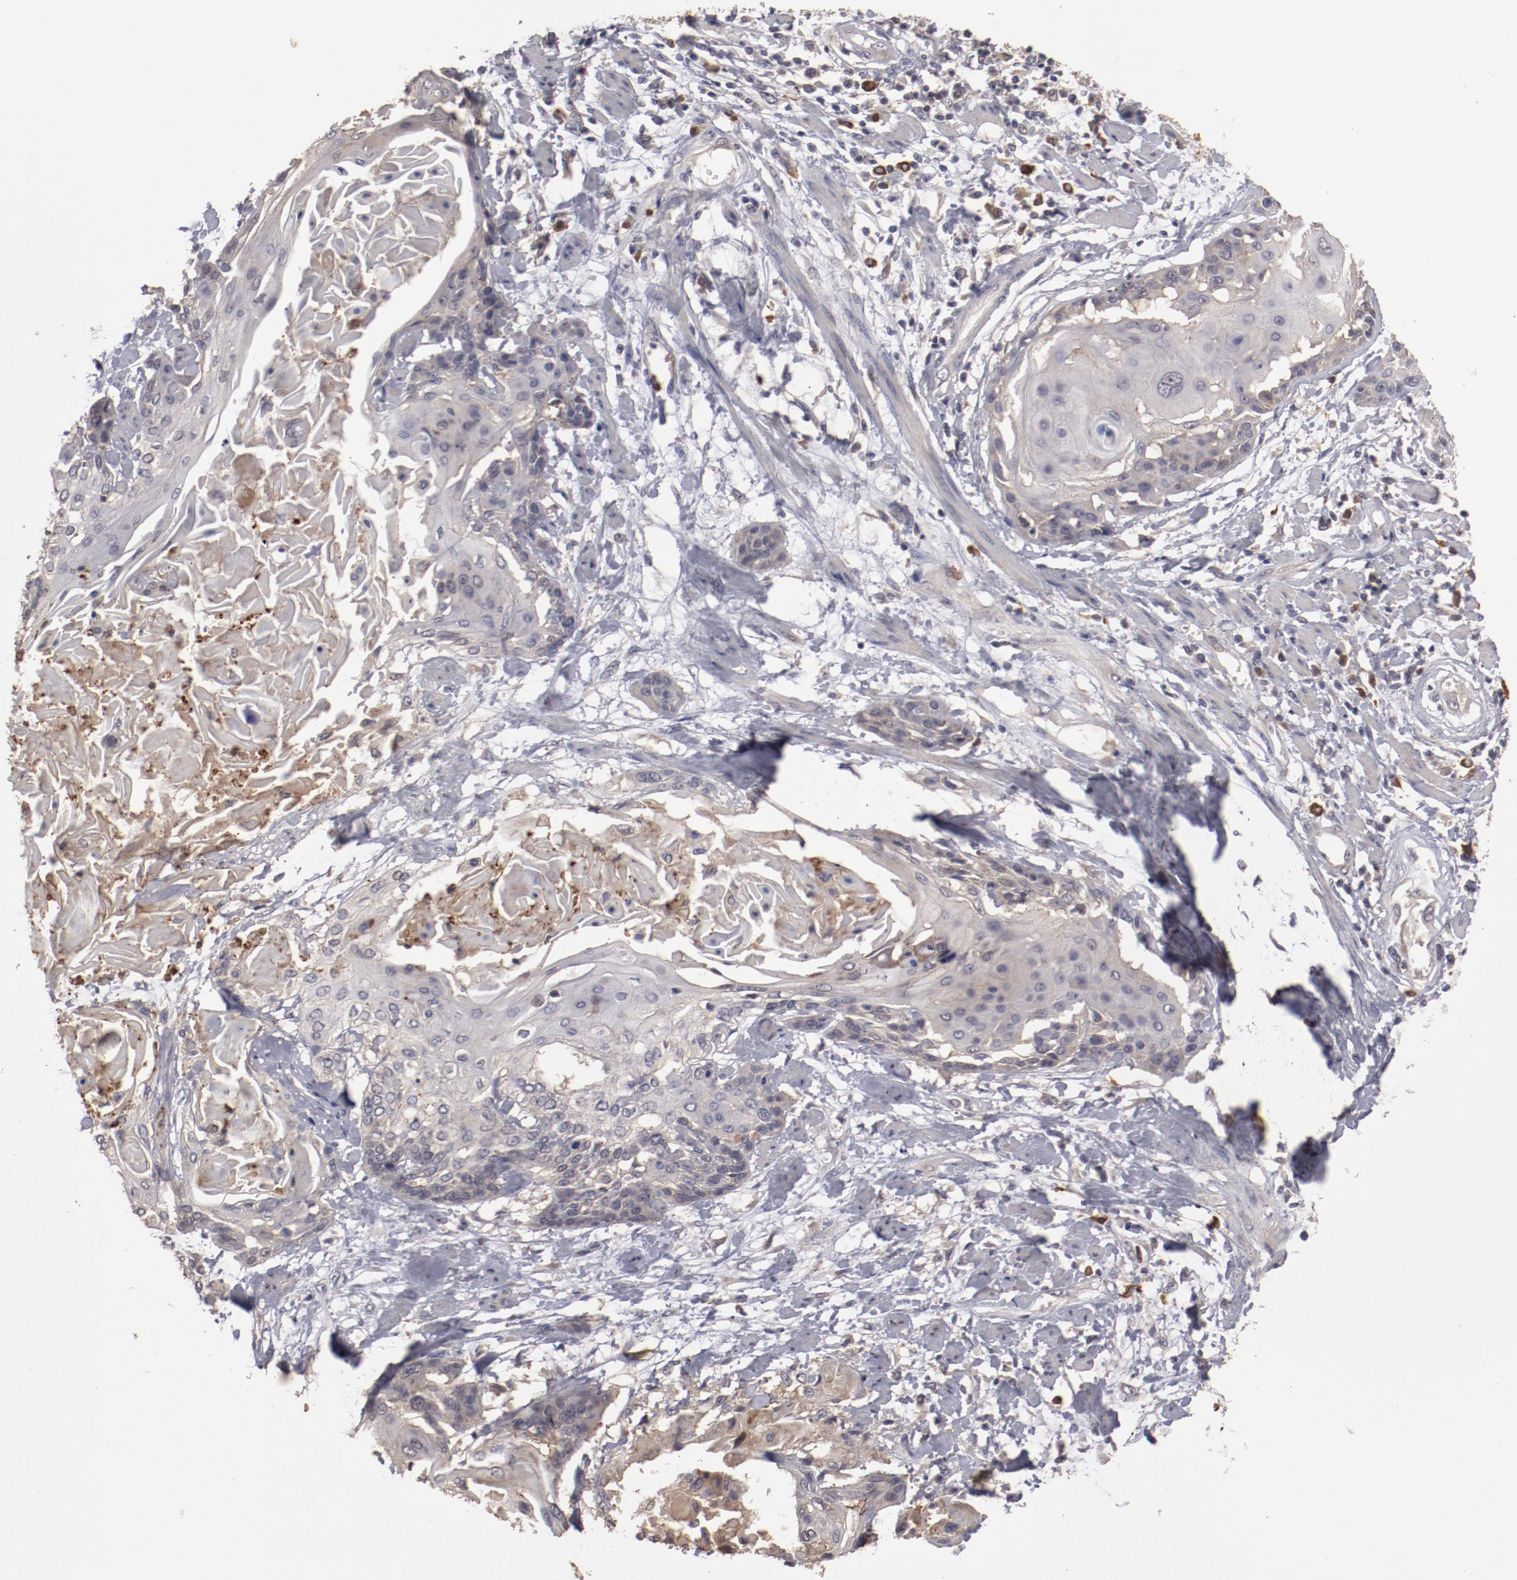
{"staining": {"intensity": "weak", "quantity": "25%-75%", "location": "cytoplasmic/membranous"}, "tissue": "cervical cancer", "cell_type": "Tumor cells", "image_type": "cancer", "snomed": [{"axis": "morphology", "description": "Squamous cell carcinoma, NOS"}, {"axis": "topography", "description": "Cervix"}], "caption": "Tumor cells display low levels of weak cytoplasmic/membranous positivity in about 25%-75% of cells in human squamous cell carcinoma (cervical).", "gene": "LRRC75B", "patient": {"sex": "female", "age": 57}}